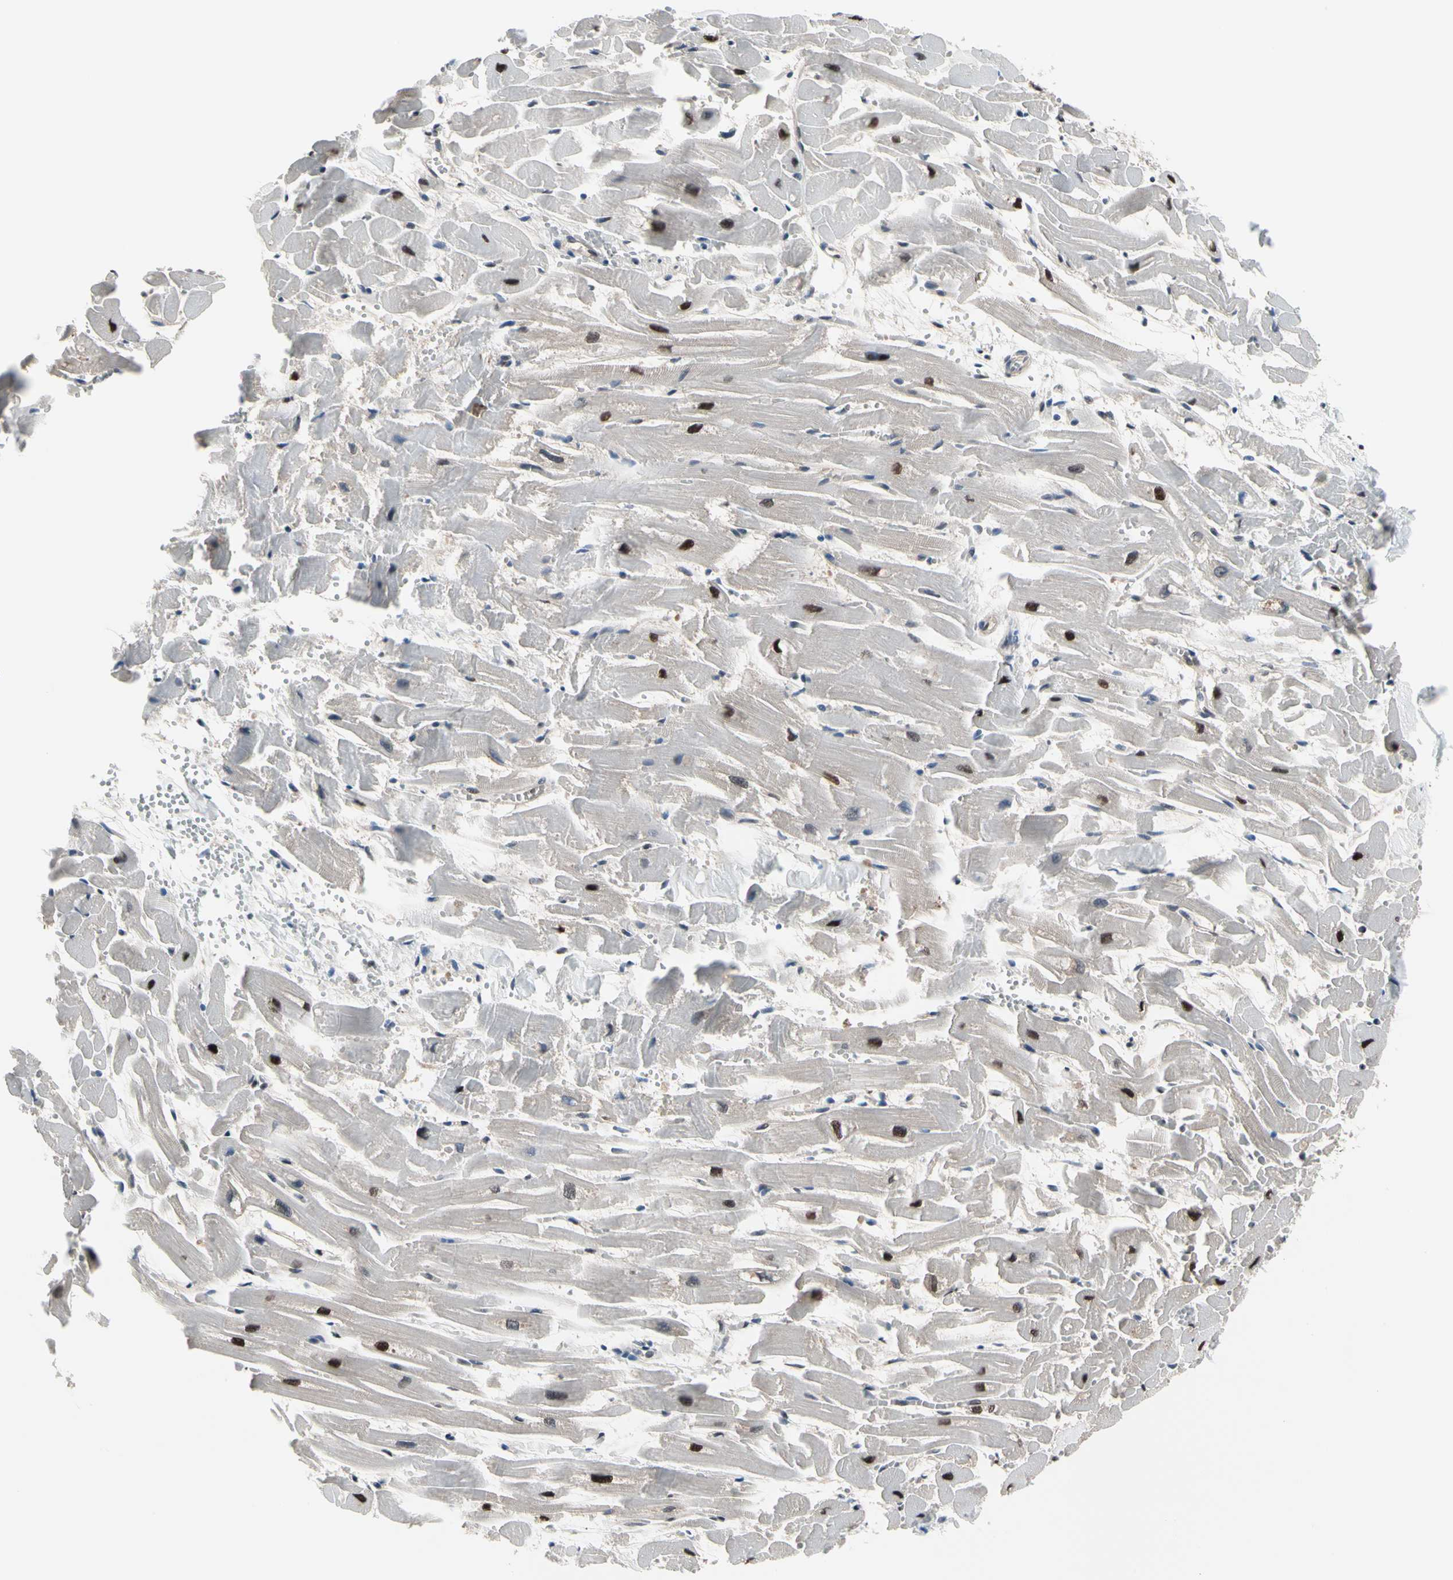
{"staining": {"intensity": "strong", "quantity": "<25%", "location": "nuclear"}, "tissue": "heart muscle", "cell_type": "Cardiomyocytes", "image_type": "normal", "snomed": [{"axis": "morphology", "description": "Normal tissue, NOS"}, {"axis": "topography", "description": "Heart"}], "caption": "Protein expression analysis of normal human heart muscle reveals strong nuclear expression in about <25% of cardiomyocytes. The staining is performed using DAB brown chromogen to label protein expression. The nuclei are counter-stained blue using hematoxylin.", "gene": "ENSG00000256646", "patient": {"sex": "female", "age": 19}}